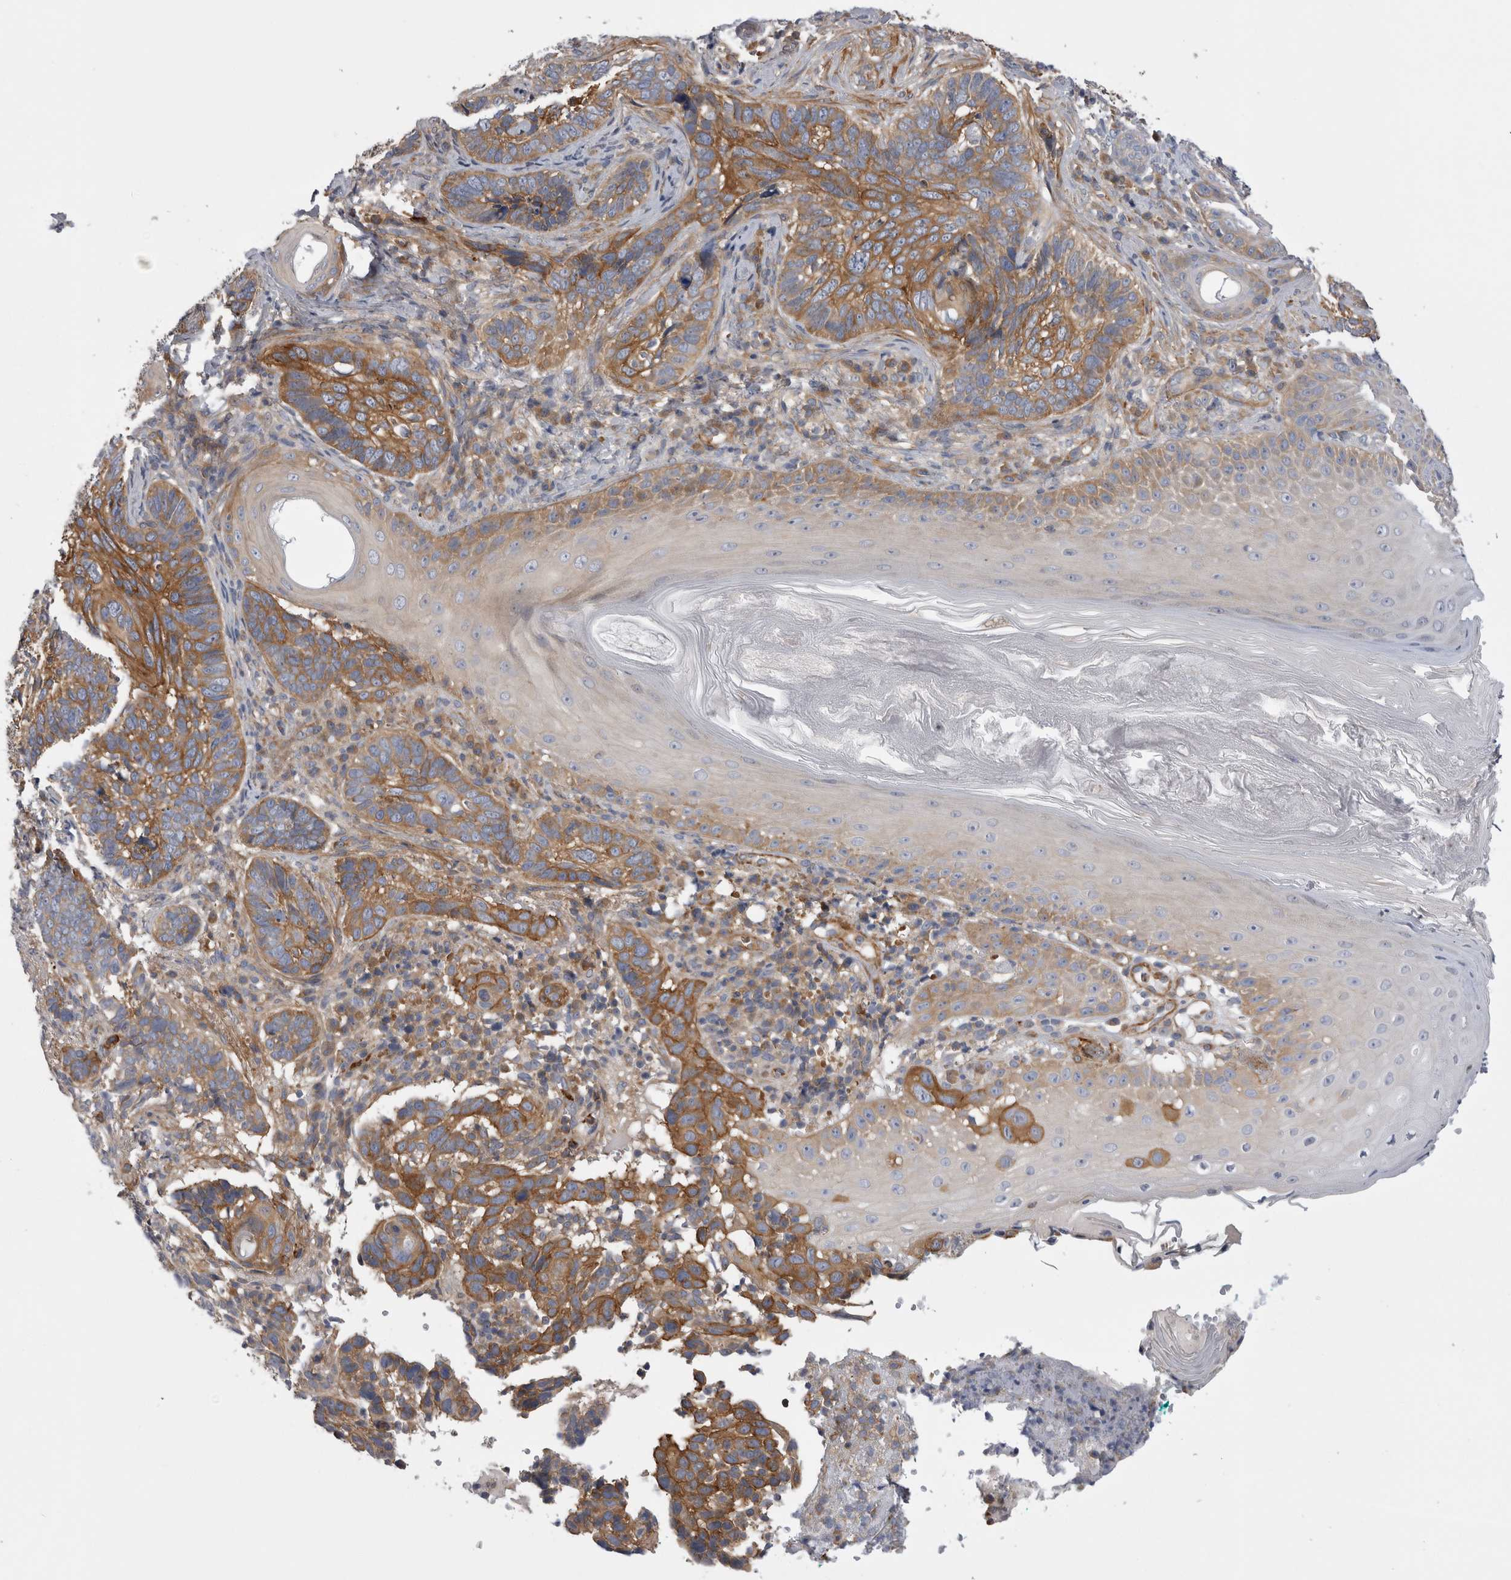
{"staining": {"intensity": "moderate", "quantity": ">75%", "location": "cytoplasmic/membranous"}, "tissue": "skin cancer", "cell_type": "Tumor cells", "image_type": "cancer", "snomed": [{"axis": "morphology", "description": "Basal cell carcinoma"}, {"axis": "topography", "description": "Skin"}], "caption": "Moderate cytoplasmic/membranous staining is present in about >75% of tumor cells in basal cell carcinoma (skin). (DAB (3,3'-diaminobenzidine) IHC, brown staining for protein, blue staining for nuclei).", "gene": "EPRS1", "patient": {"sex": "female", "age": 89}}